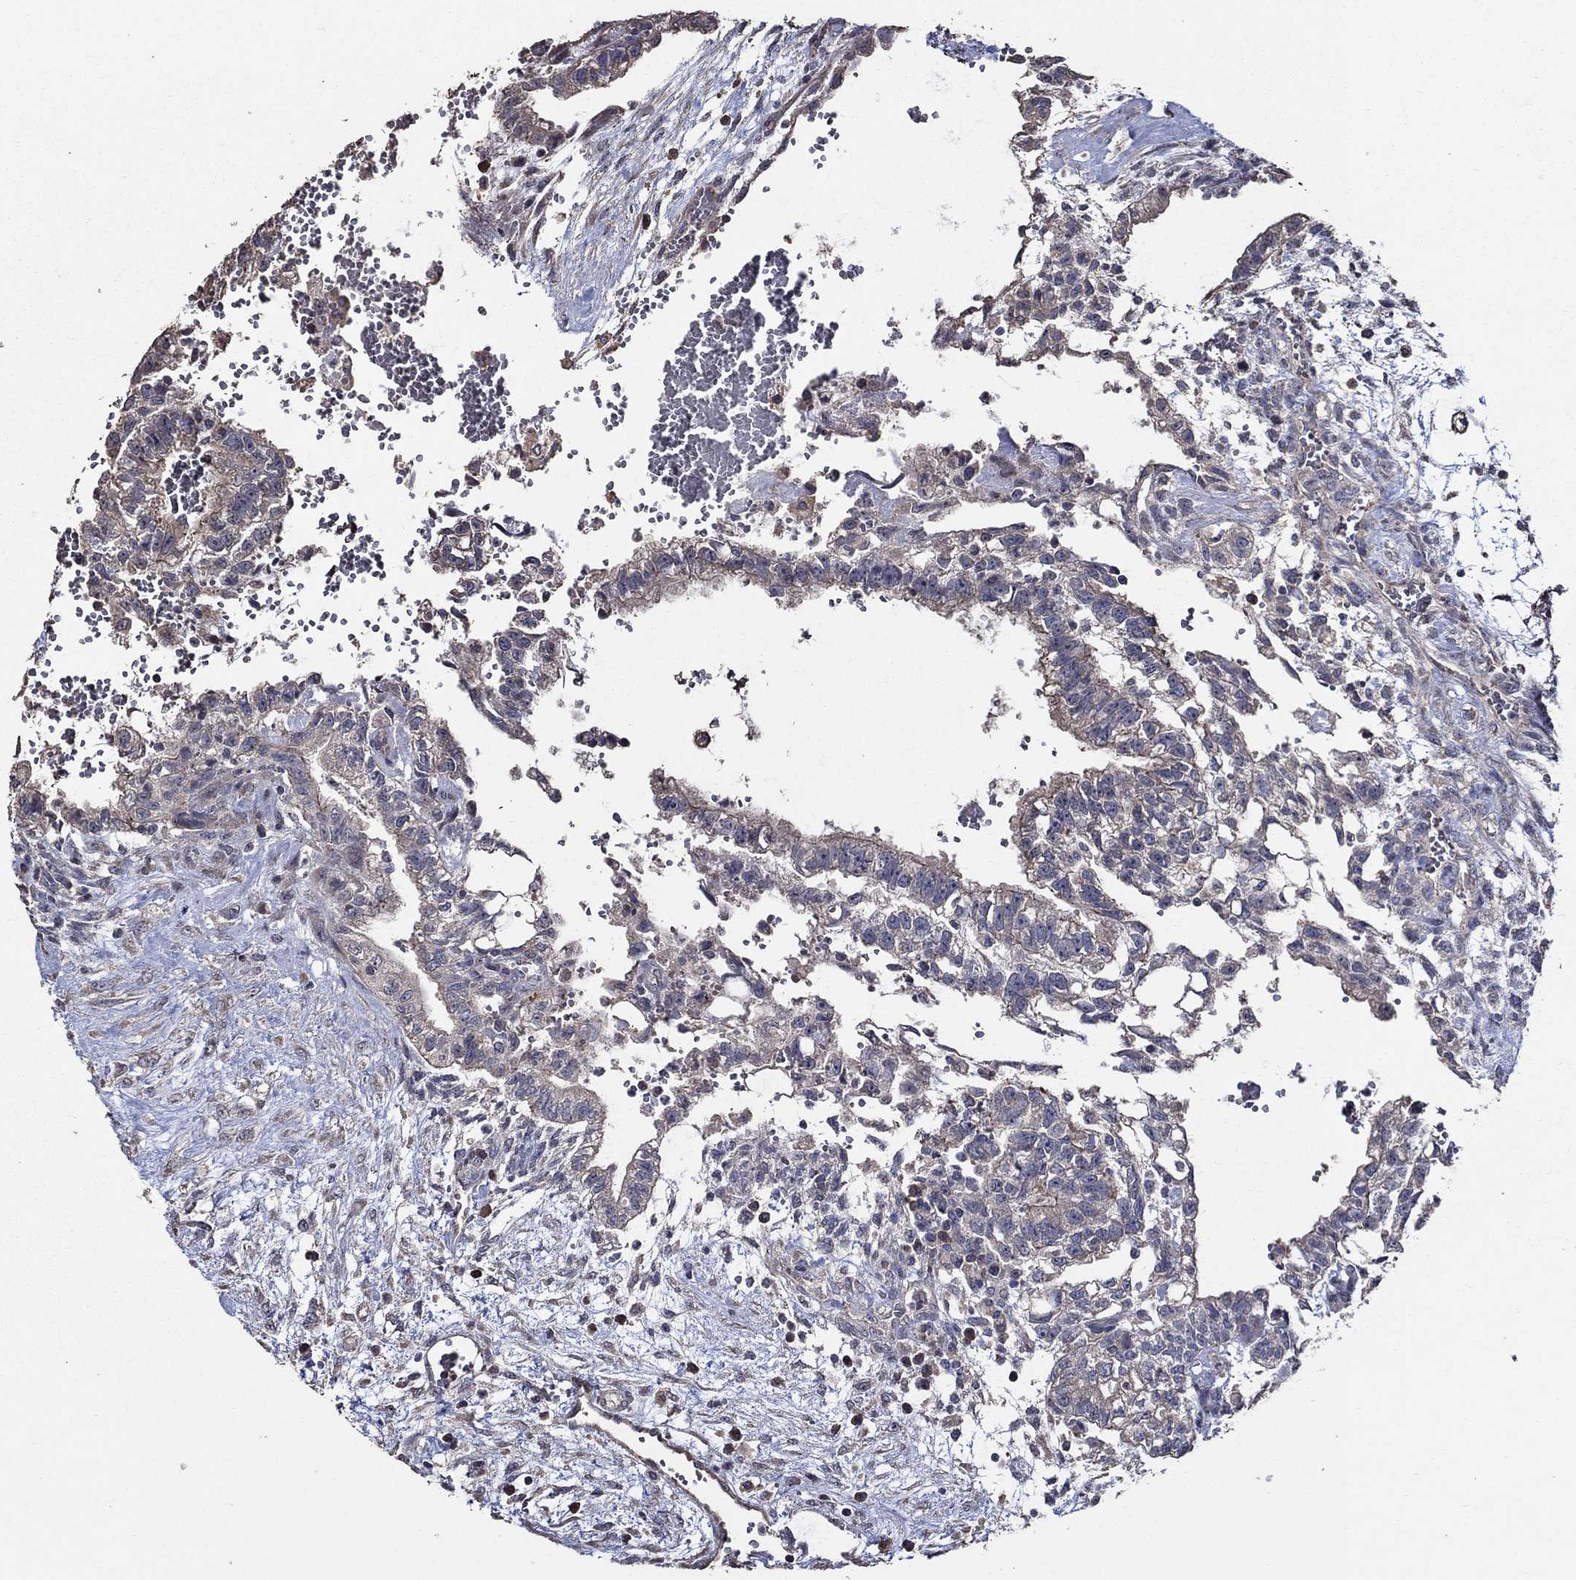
{"staining": {"intensity": "weak", "quantity": "<25%", "location": "cytoplasmic/membranous"}, "tissue": "testis cancer", "cell_type": "Tumor cells", "image_type": "cancer", "snomed": [{"axis": "morphology", "description": "Carcinoma, Embryonal, NOS"}, {"axis": "topography", "description": "Testis"}], "caption": "DAB immunohistochemical staining of testis embryonal carcinoma exhibits no significant positivity in tumor cells.", "gene": "HAP1", "patient": {"sex": "male", "age": 32}}